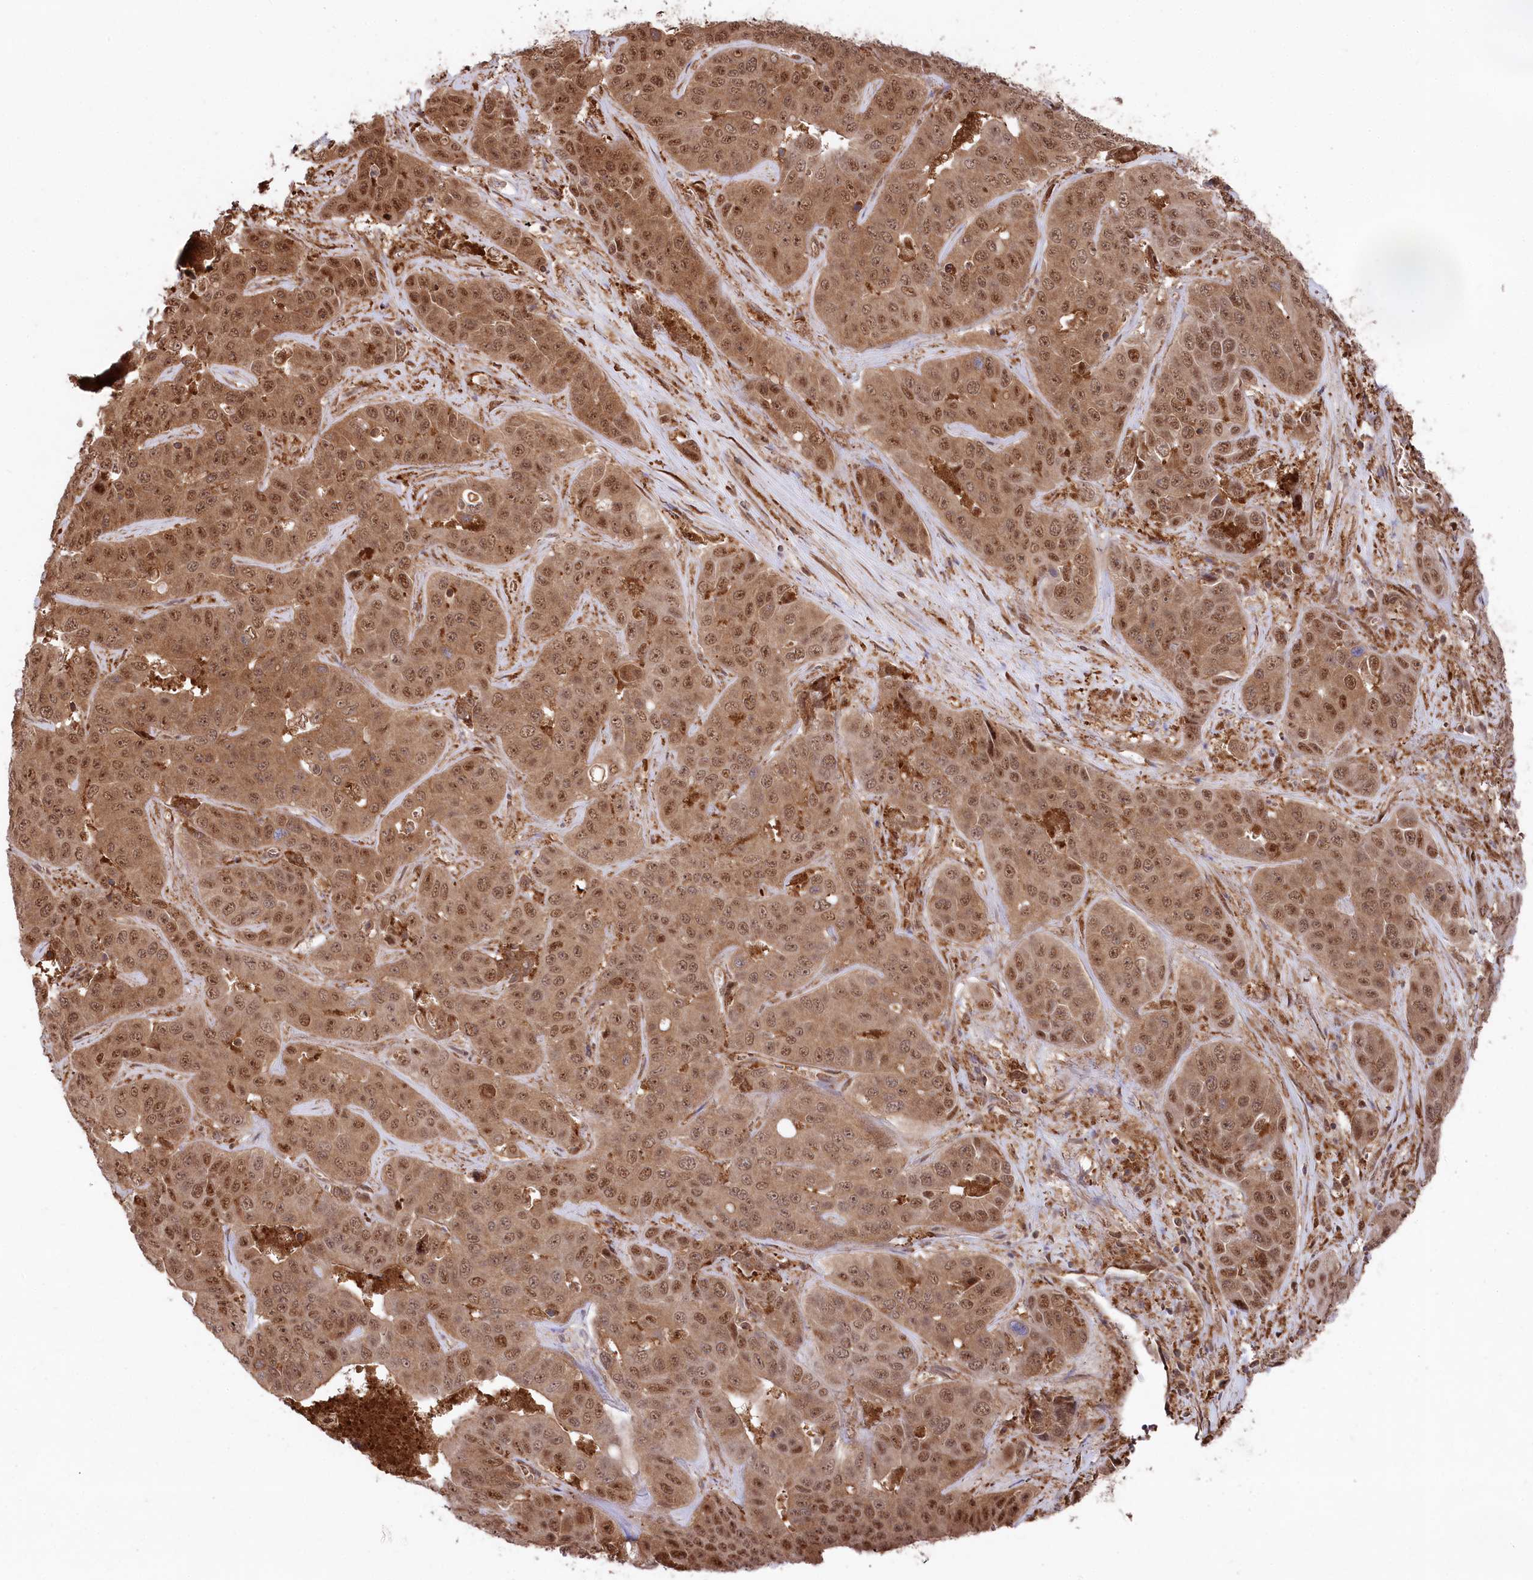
{"staining": {"intensity": "strong", "quantity": ">75%", "location": "cytoplasmic/membranous,nuclear"}, "tissue": "liver cancer", "cell_type": "Tumor cells", "image_type": "cancer", "snomed": [{"axis": "morphology", "description": "Cholangiocarcinoma"}, {"axis": "topography", "description": "Liver"}], "caption": "Immunohistochemistry (IHC) micrograph of liver cholangiocarcinoma stained for a protein (brown), which displays high levels of strong cytoplasmic/membranous and nuclear positivity in about >75% of tumor cells.", "gene": "PSMA1", "patient": {"sex": "female", "age": 52}}